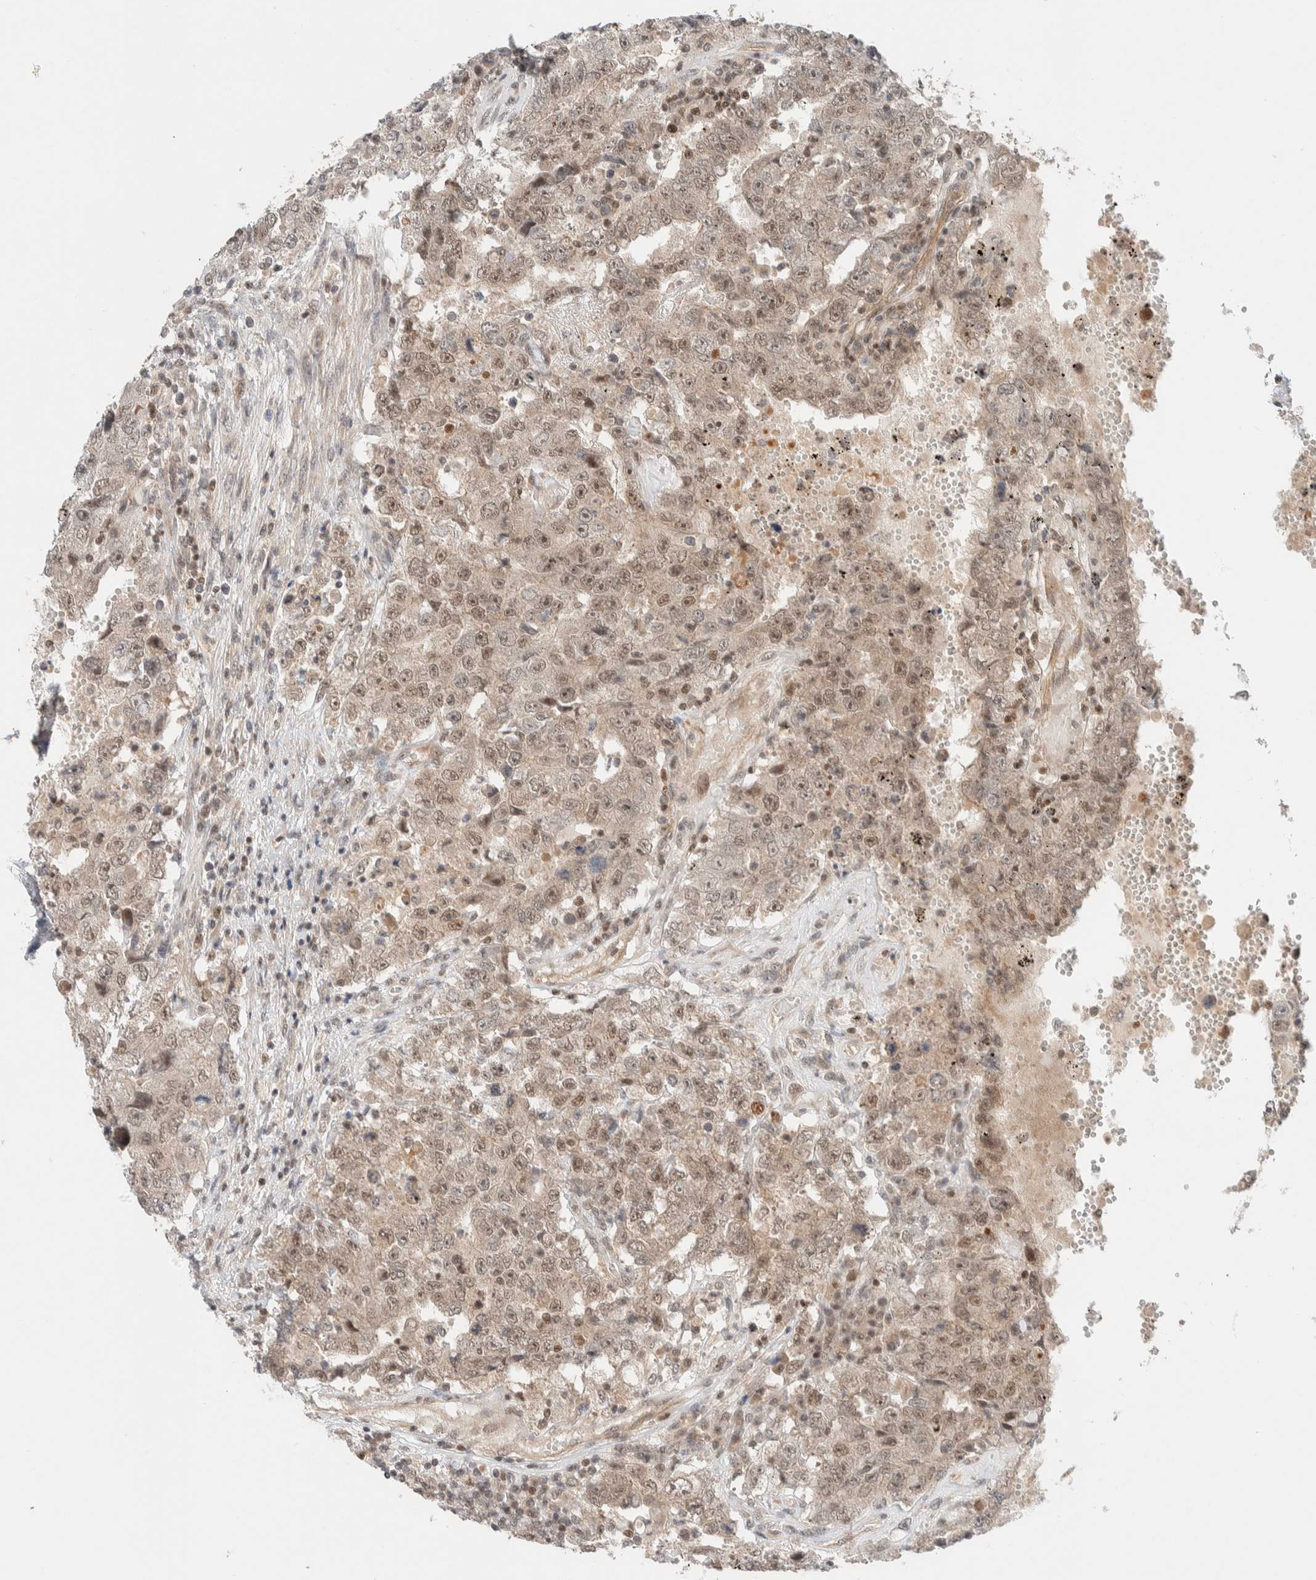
{"staining": {"intensity": "weak", "quantity": ">75%", "location": "cytoplasmic/membranous,nuclear"}, "tissue": "testis cancer", "cell_type": "Tumor cells", "image_type": "cancer", "snomed": [{"axis": "morphology", "description": "Carcinoma, Embryonal, NOS"}, {"axis": "topography", "description": "Testis"}], "caption": "The micrograph exhibits a brown stain indicating the presence of a protein in the cytoplasmic/membranous and nuclear of tumor cells in testis cancer.", "gene": "C8orf76", "patient": {"sex": "male", "age": 26}}